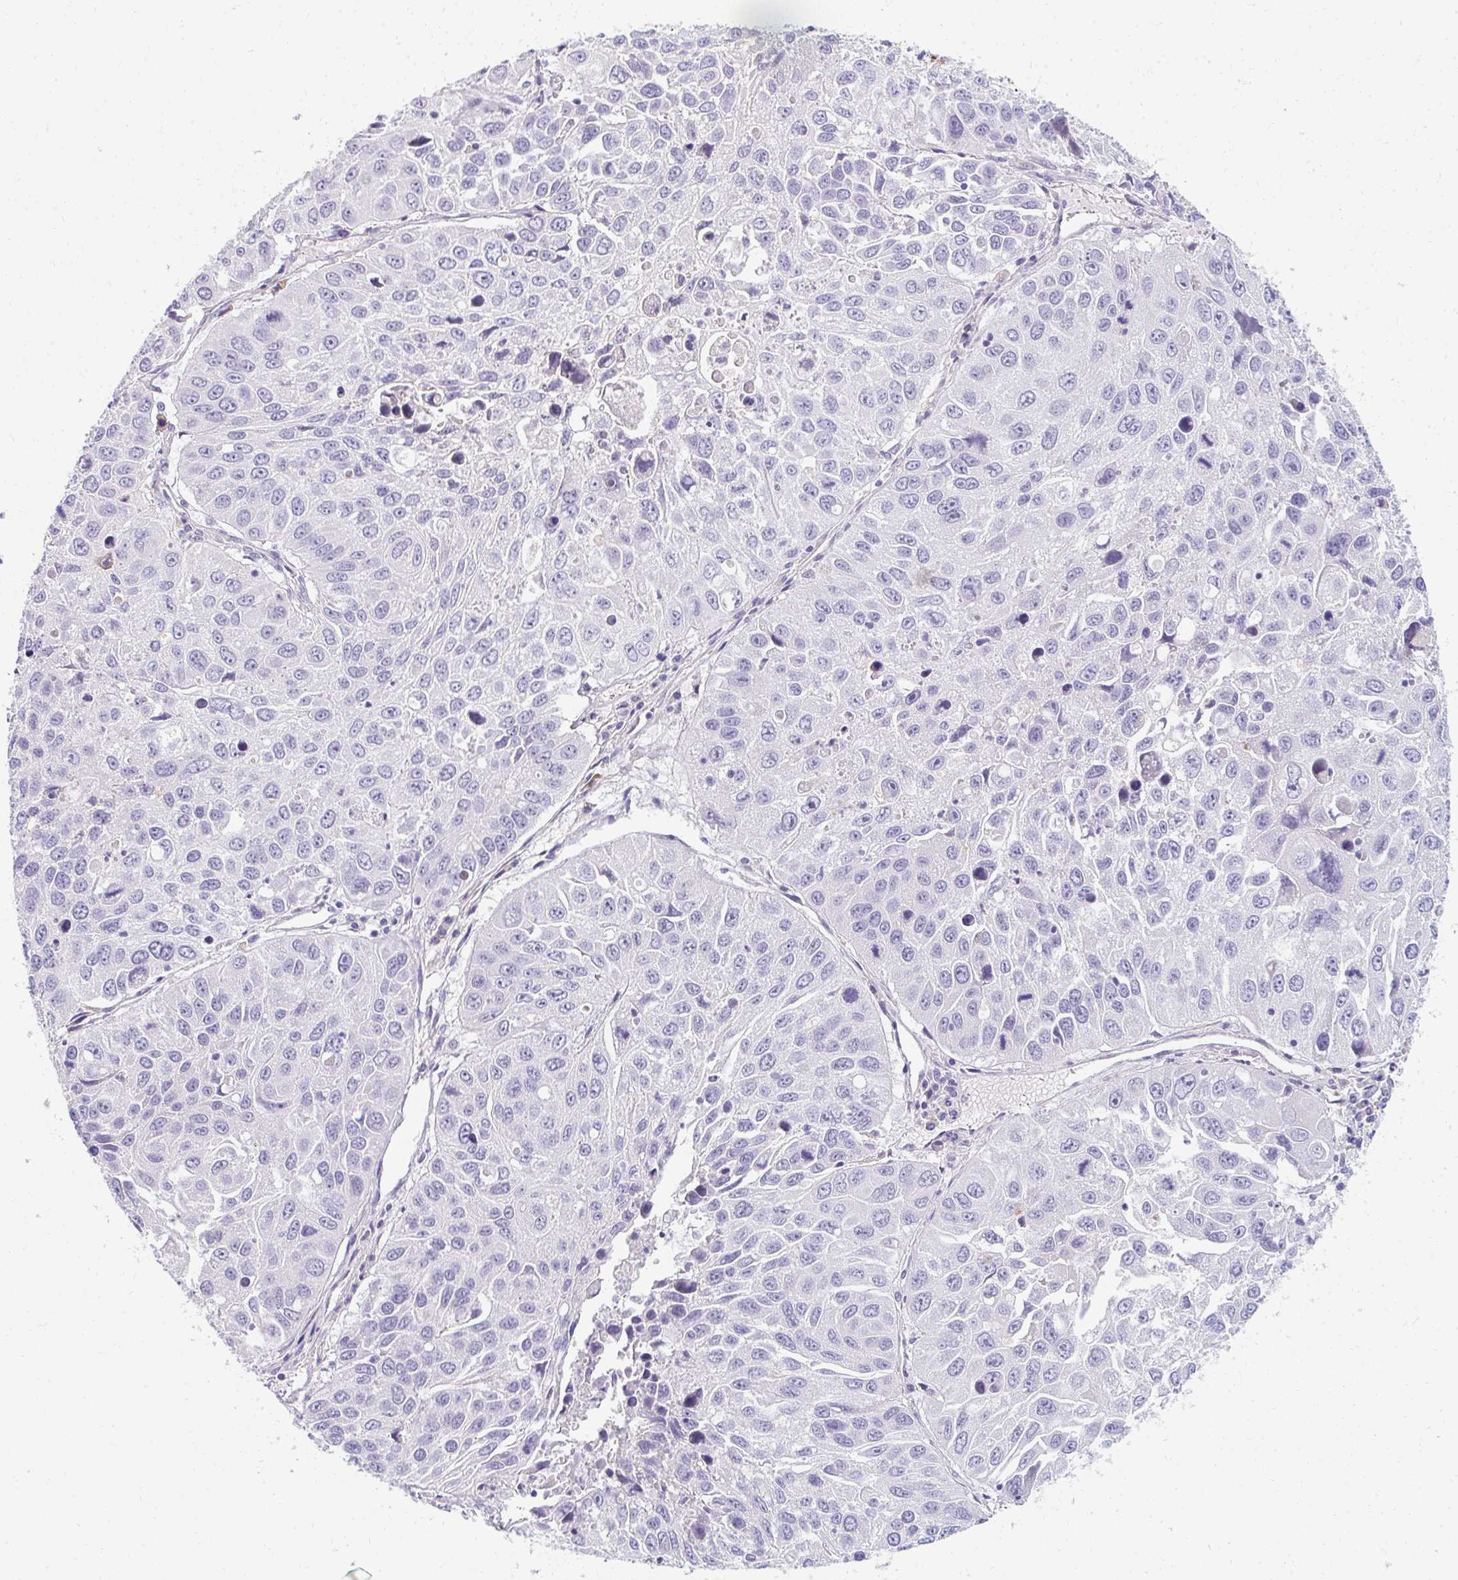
{"staining": {"intensity": "negative", "quantity": "none", "location": "none"}, "tissue": "lung cancer", "cell_type": "Tumor cells", "image_type": "cancer", "snomed": [{"axis": "morphology", "description": "Squamous cell carcinoma, NOS"}, {"axis": "topography", "description": "Lung"}], "caption": "This is a histopathology image of immunohistochemistry (IHC) staining of lung squamous cell carcinoma, which shows no staining in tumor cells.", "gene": "EIF1AD", "patient": {"sex": "female", "age": 61}}